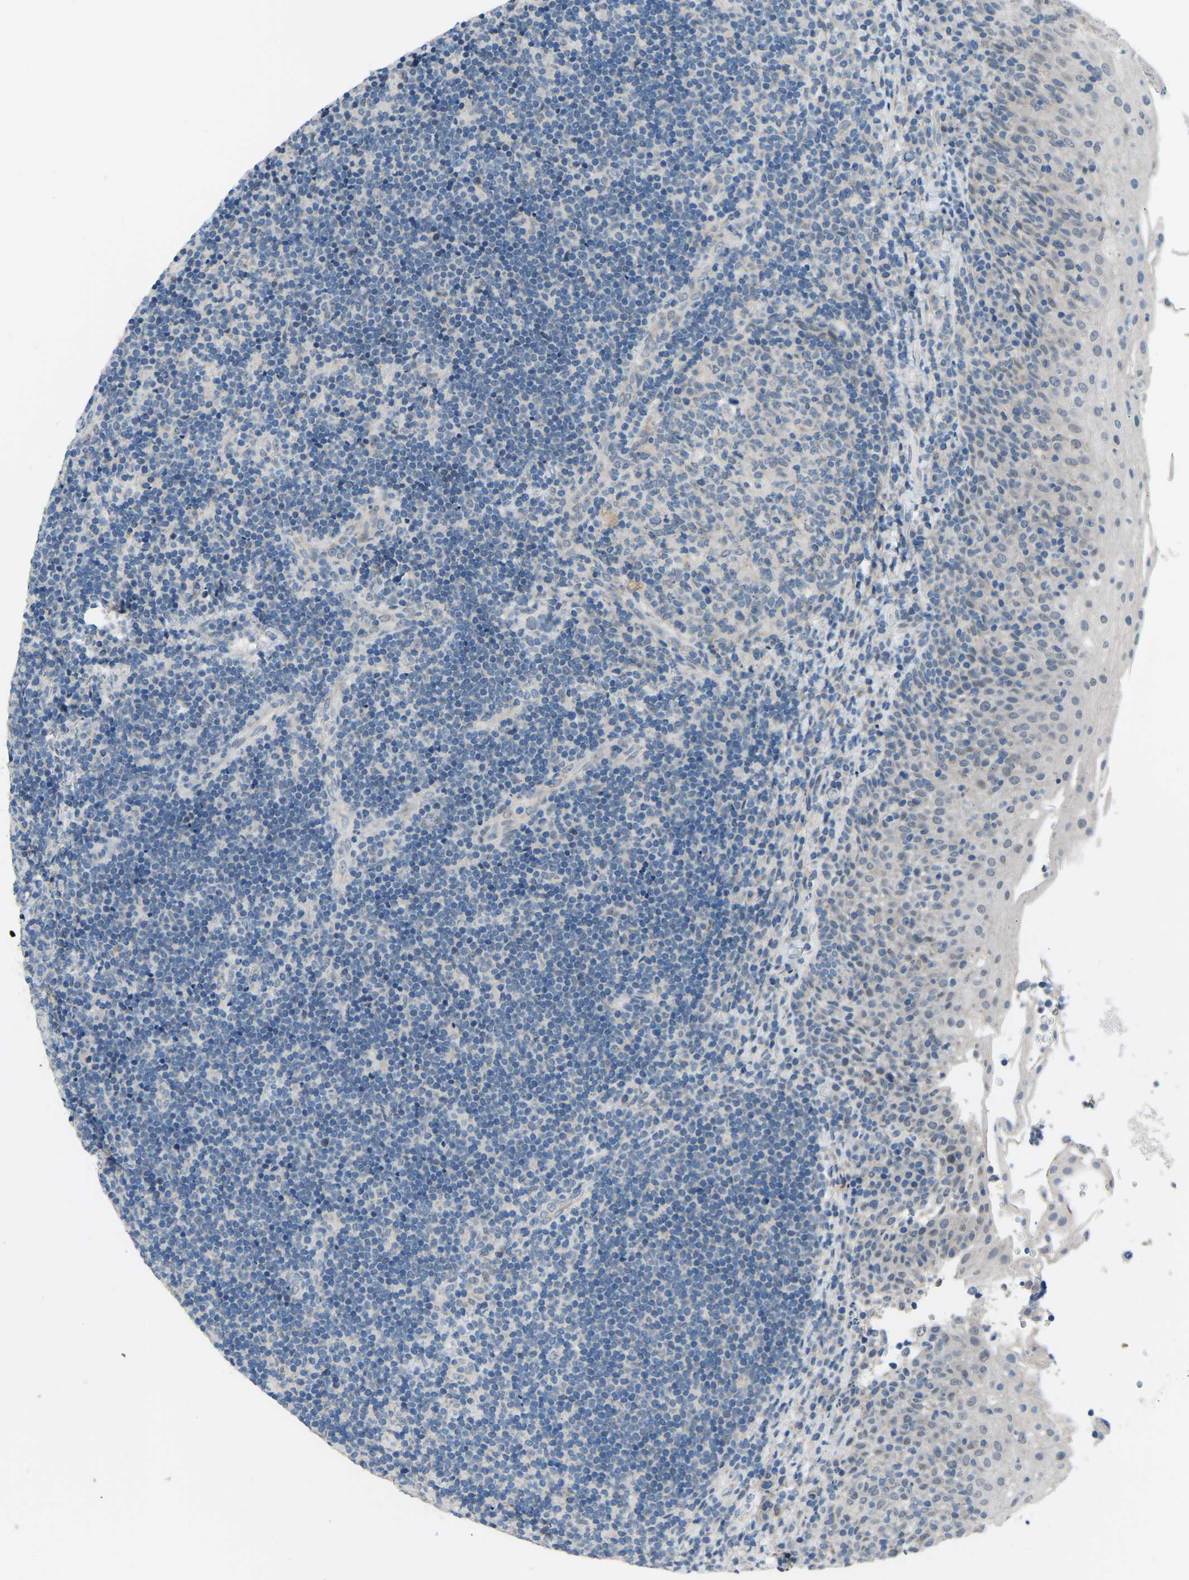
{"staining": {"intensity": "negative", "quantity": "none", "location": "none"}, "tissue": "lymphoma", "cell_type": "Tumor cells", "image_type": "cancer", "snomed": [{"axis": "morphology", "description": "Malignant lymphoma, non-Hodgkin's type, High grade"}, {"axis": "topography", "description": "Tonsil"}], "caption": "Lymphoma stained for a protein using immunohistochemistry demonstrates no positivity tumor cells.", "gene": "CDK2AP1", "patient": {"sex": "female", "age": 36}}